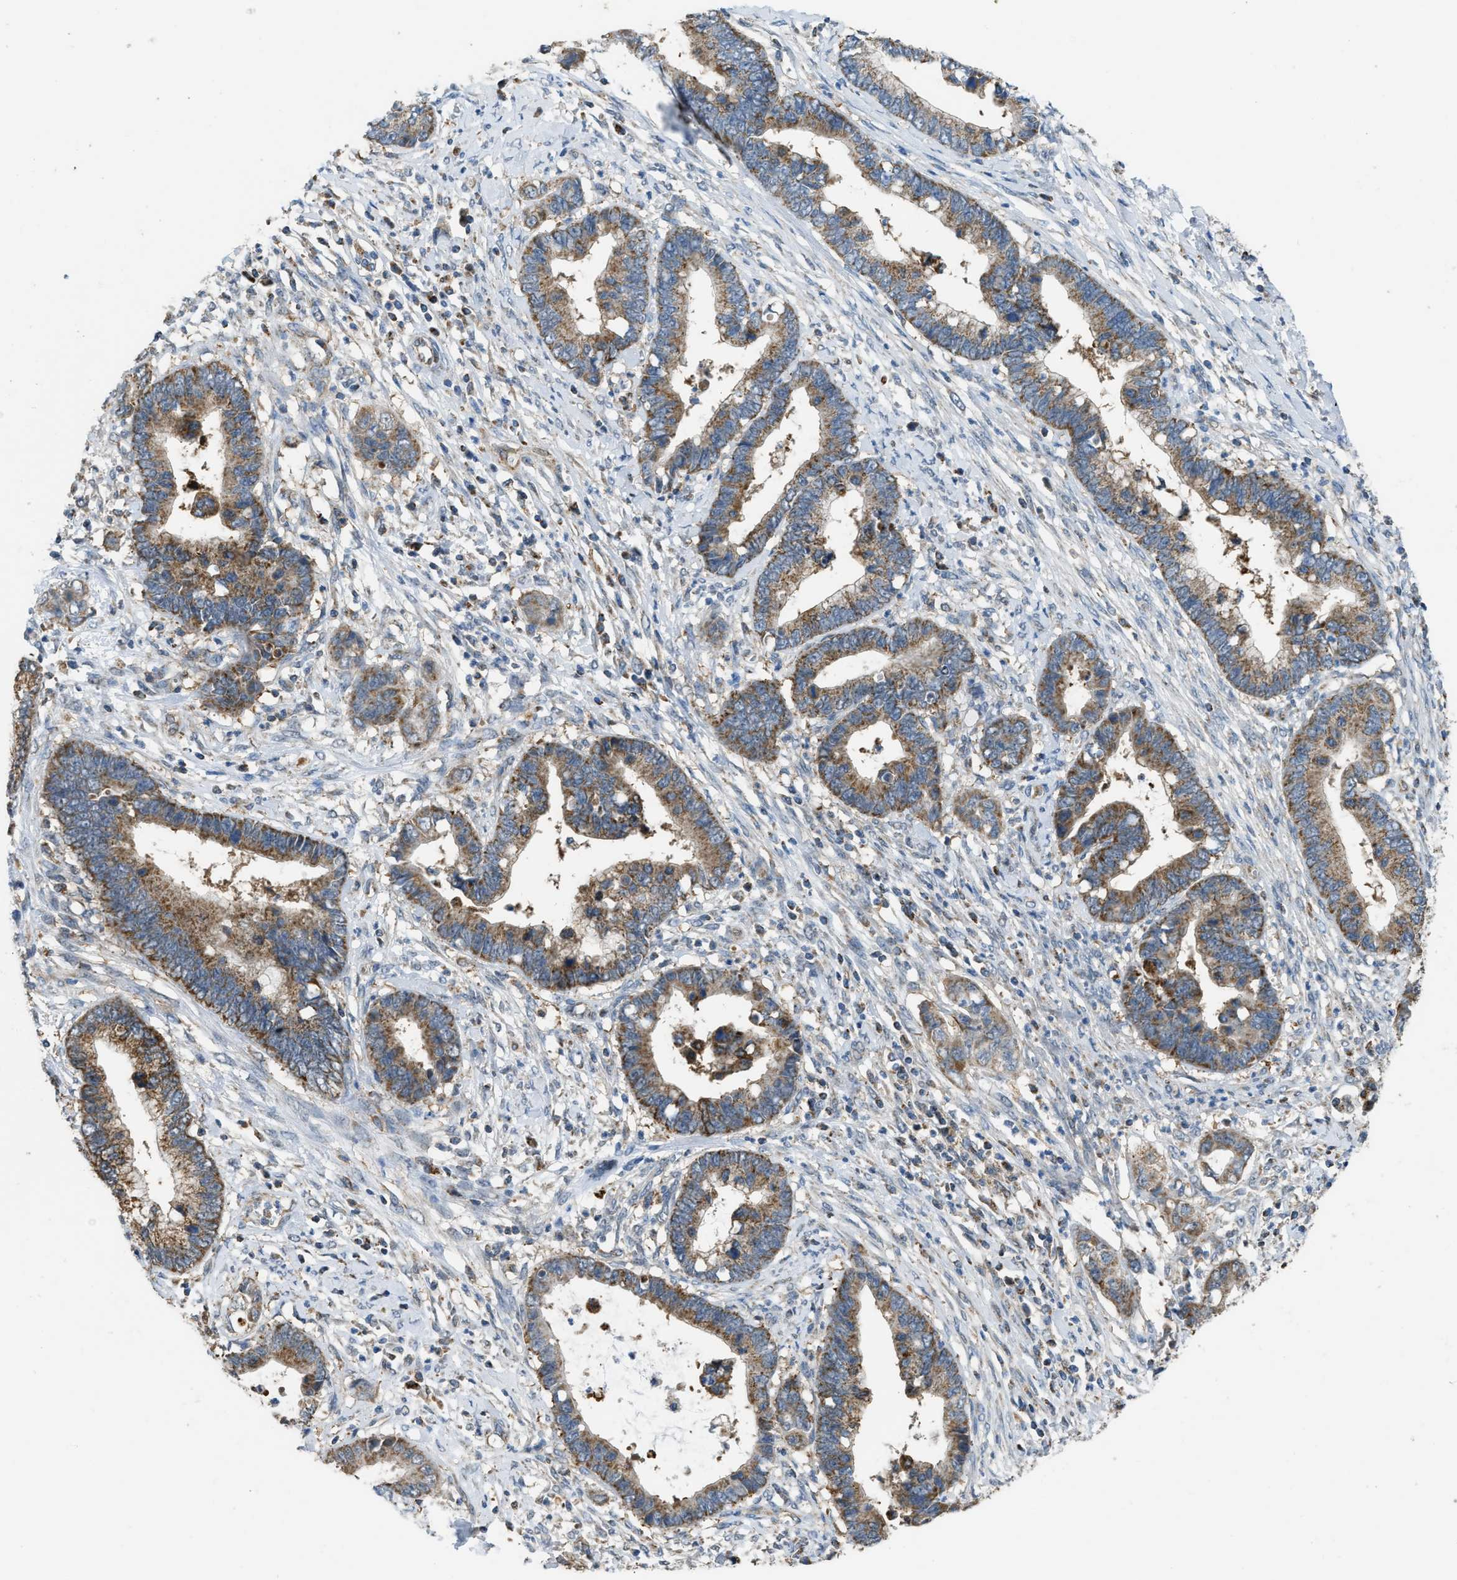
{"staining": {"intensity": "moderate", "quantity": ">75%", "location": "cytoplasmic/membranous"}, "tissue": "cervical cancer", "cell_type": "Tumor cells", "image_type": "cancer", "snomed": [{"axis": "morphology", "description": "Adenocarcinoma, NOS"}, {"axis": "topography", "description": "Cervix"}], "caption": "The immunohistochemical stain labels moderate cytoplasmic/membranous staining in tumor cells of cervical cancer tissue.", "gene": "ETFB", "patient": {"sex": "female", "age": 44}}